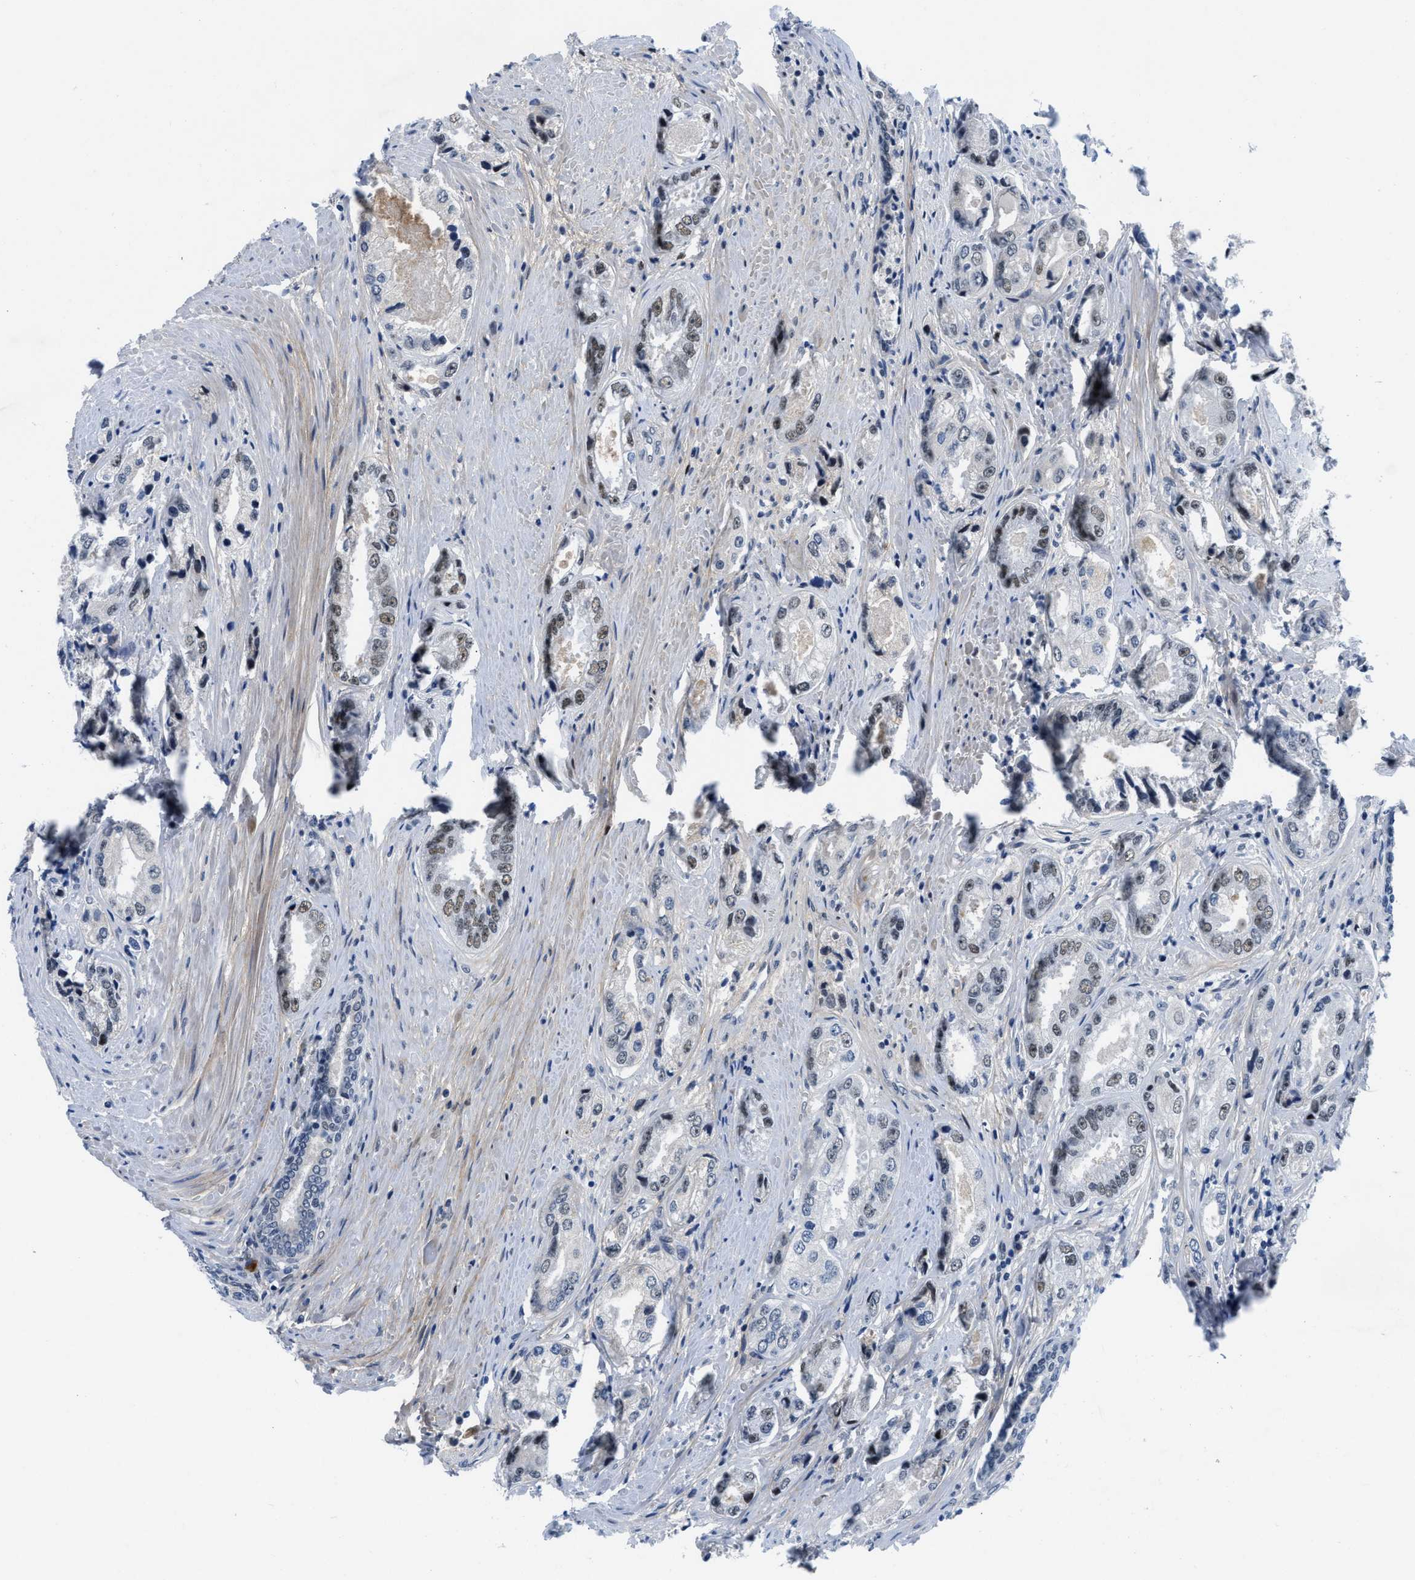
{"staining": {"intensity": "weak", "quantity": "<25%", "location": "nuclear"}, "tissue": "prostate cancer", "cell_type": "Tumor cells", "image_type": "cancer", "snomed": [{"axis": "morphology", "description": "Adenocarcinoma, High grade"}, {"axis": "topography", "description": "Prostate"}], "caption": "A high-resolution histopathology image shows IHC staining of prostate cancer (high-grade adenocarcinoma), which demonstrates no significant positivity in tumor cells. (Stains: DAB immunohistochemistry (IHC) with hematoxylin counter stain, Microscopy: brightfield microscopy at high magnification).", "gene": "SMARCAD1", "patient": {"sex": "male", "age": 61}}